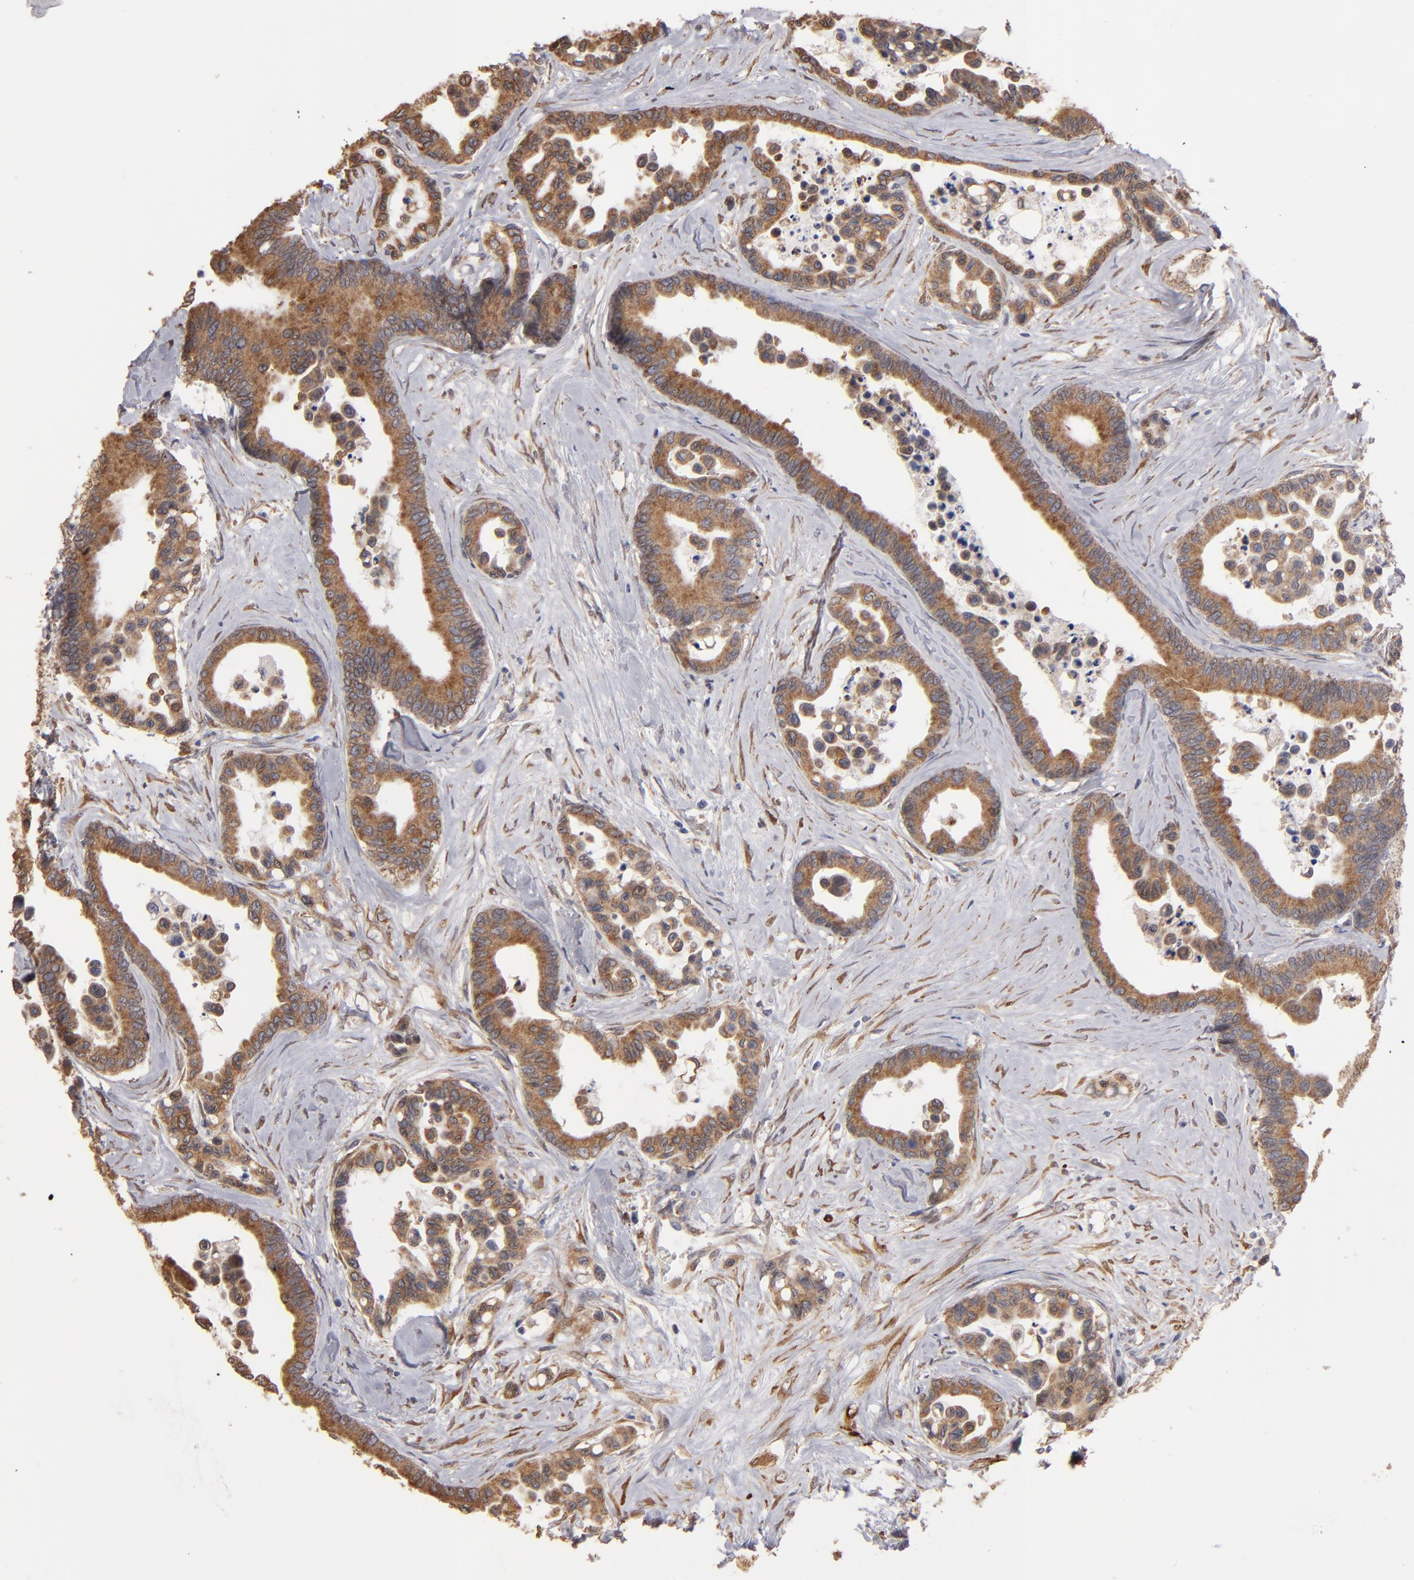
{"staining": {"intensity": "moderate", "quantity": "25%-75%", "location": "cytoplasmic/membranous"}, "tissue": "colorectal cancer", "cell_type": "Tumor cells", "image_type": "cancer", "snomed": [{"axis": "morphology", "description": "Adenocarcinoma, NOS"}, {"axis": "topography", "description": "Colon"}], "caption": "Immunohistochemical staining of colorectal cancer demonstrates medium levels of moderate cytoplasmic/membranous expression in approximately 25%-75% of tumor cells. (Brightfield microscopy of DAB IHC at high magnification).", "gene": "PGRMC1", "patient": {"sex": "male", "age": 82}}